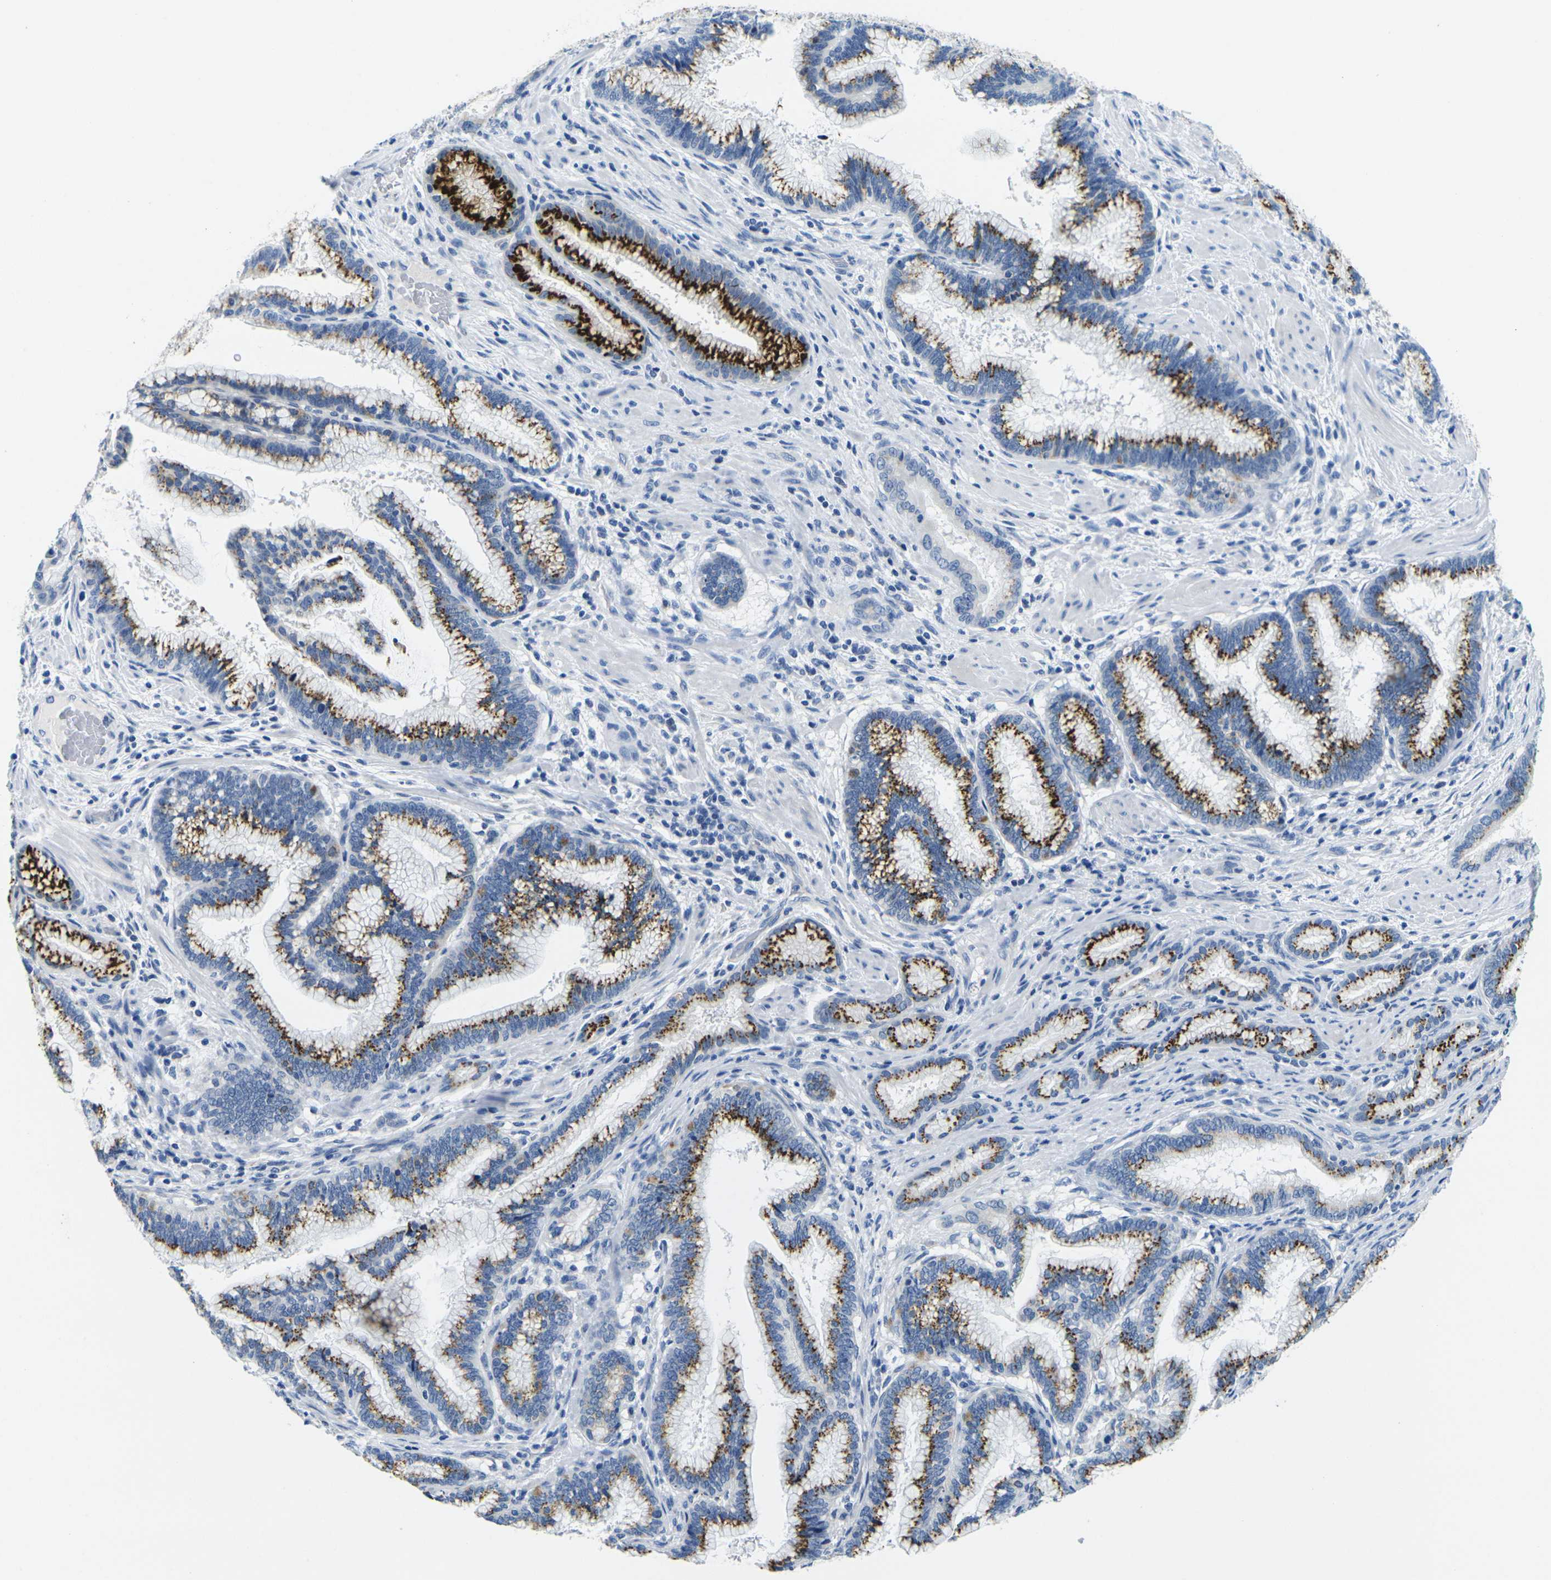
{"staining": {"intensity": "strong", "quantity": ">75%", "location": "cytoplasmic/membranous"}, "tissue": "pancreatic cancer", "cell_type": "Tumor cells", "image_type": "cancer", "snomed": [{"axis": "morphology", "description": "Adenocarcinoma, NOS"}, {"axis": "topography", "description": "Pancreas"}], "caption": "Protein analysis of pancreatic cancer (adenocarcinoma) tissue demonstrates strong cytoplasmic/membranous positivity in about >75% of tumor cells.", "gene": "FAM3D", "patient": {"sex": "female", "age": 64}}